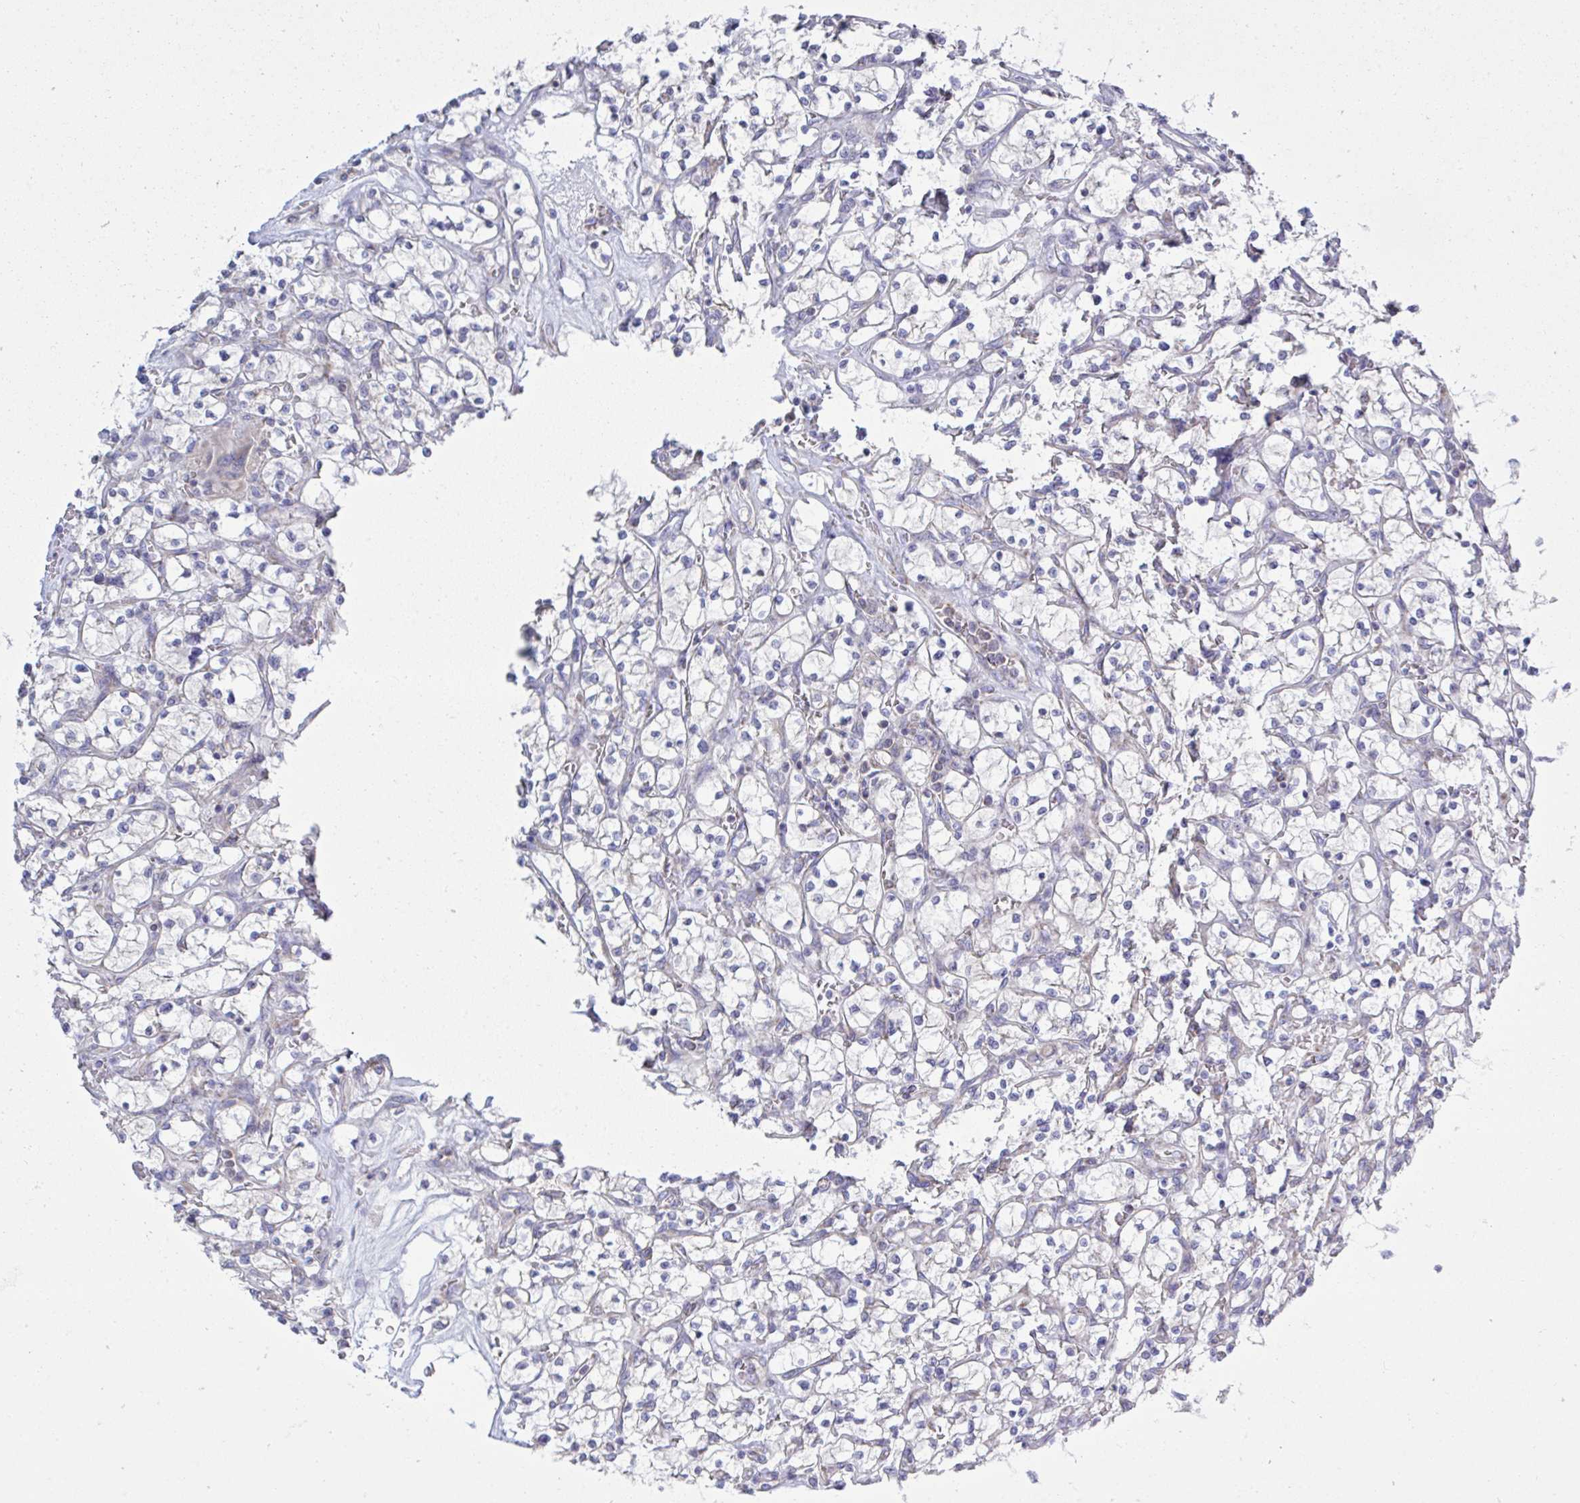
{"staining": {"intensity": "negative", "quantity": "none", "location": "none"}, "tissue": "renal cancer", "cell_type": "Tumor cells", "image_type": "cancer", "snomed": [{"axis": "morphology", "description": "Adenocarcinoma, NOS"}, {"axis": "topography", "description": "Kidney"}], "caption": "Immunohistochemistry (IHC) of renal cancer shows no expression in tumor cells.", "gene": "NDUFA7", "patient": {"sex": "female", "age": 64}}